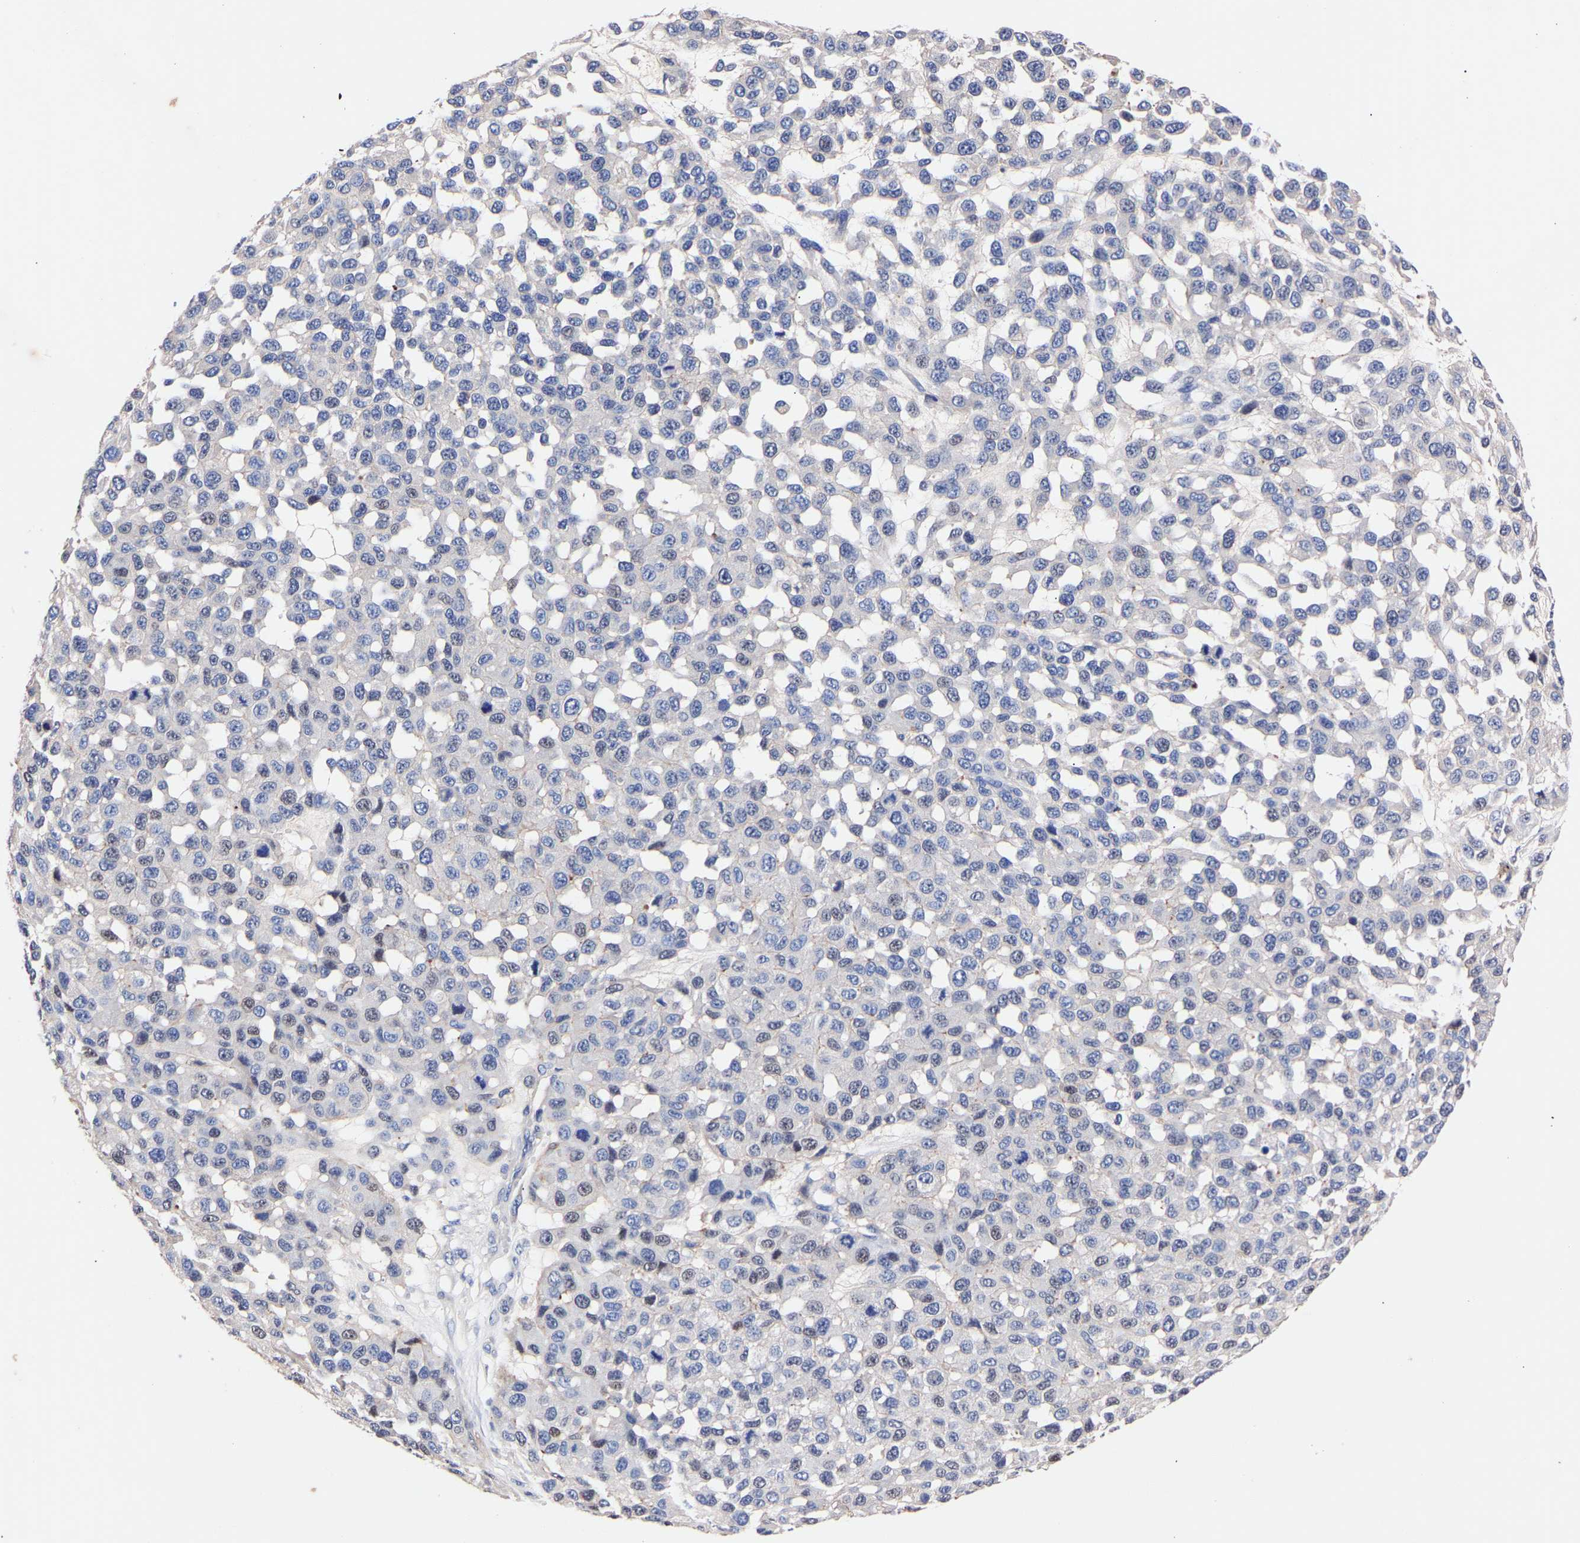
{"staining": {"intensity": "negative", "quantity": "none", "location": "none"}, "tissue": "melanoma", "cell_type": "Tumor cells", "image_type": "cancer", "snomed": [{"axis": "morphology", "description": "Malignant melanoma, NOS"}, {"axis": "topography", "description": "Skin"}], "caption": "Immunohistochemistry photomicrograph of malignant melanoma stained for a protein (brown), which exhibits no expression in tumor cells.", "gene": "SEM1", "patient": {"sex": "male", "age": 62}}